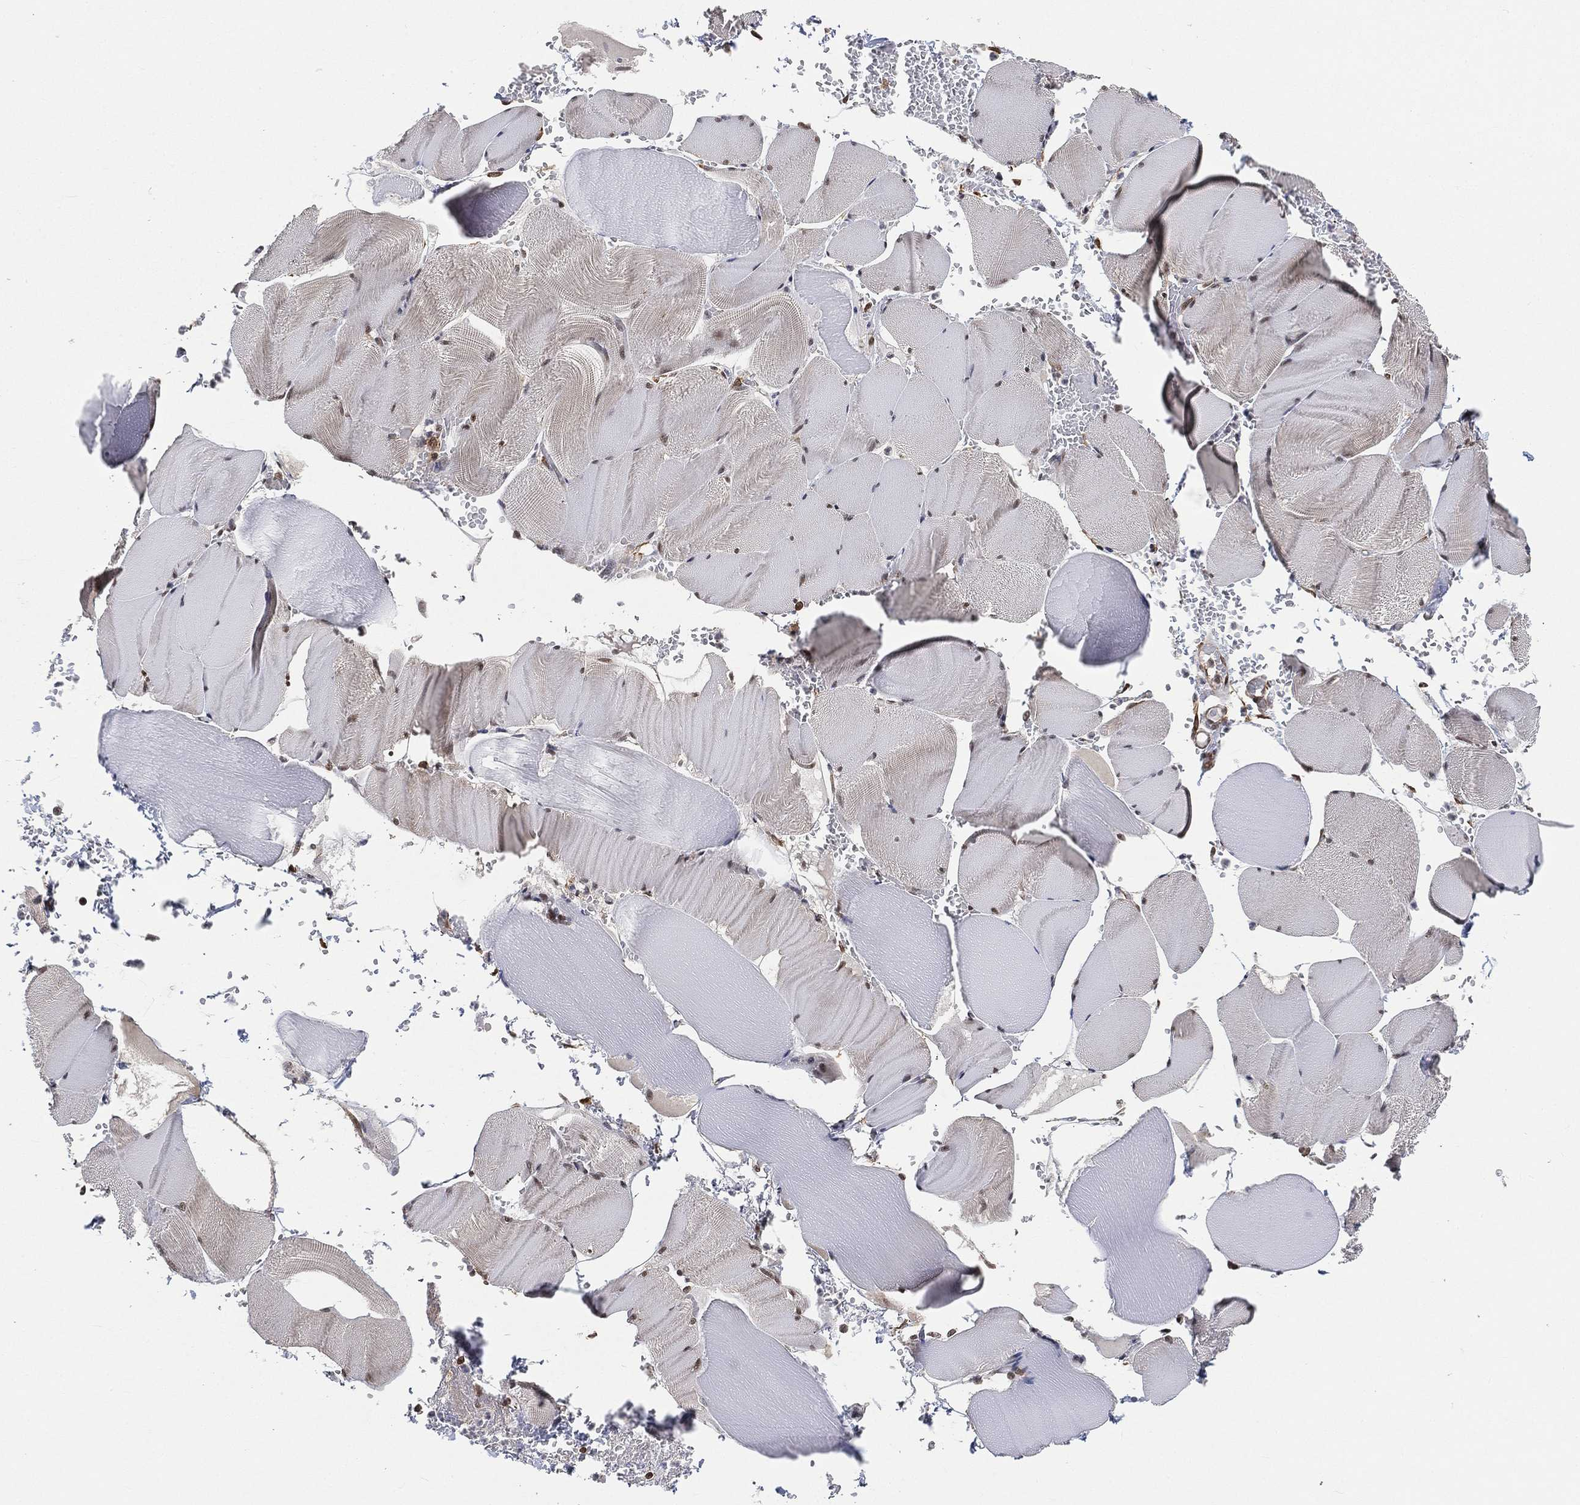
{"staining": {"intensity": "moderate", "quantity": "25%-75%", "location": "nuclear"}, "tissue": "skeletal muscle", "cell_type": "Myocytes", "image_type": "normal", "snomed": [{"axis": "morphology", "description": "Normal tissue, NOS"}, {"axis": "topography", "description": "Skeletal muscle"}], "caption": "Protein expression analysis of benign skeletal muscle shows moderate nuclear staining in about 25%-75% of myocytes. (DAB (3,3'-diaminobenzidine) IHC, brown staining for protein, blue staining for nuclei).", "gene": "RSRC2", "patient": {"sex": "male", "age": 56}}